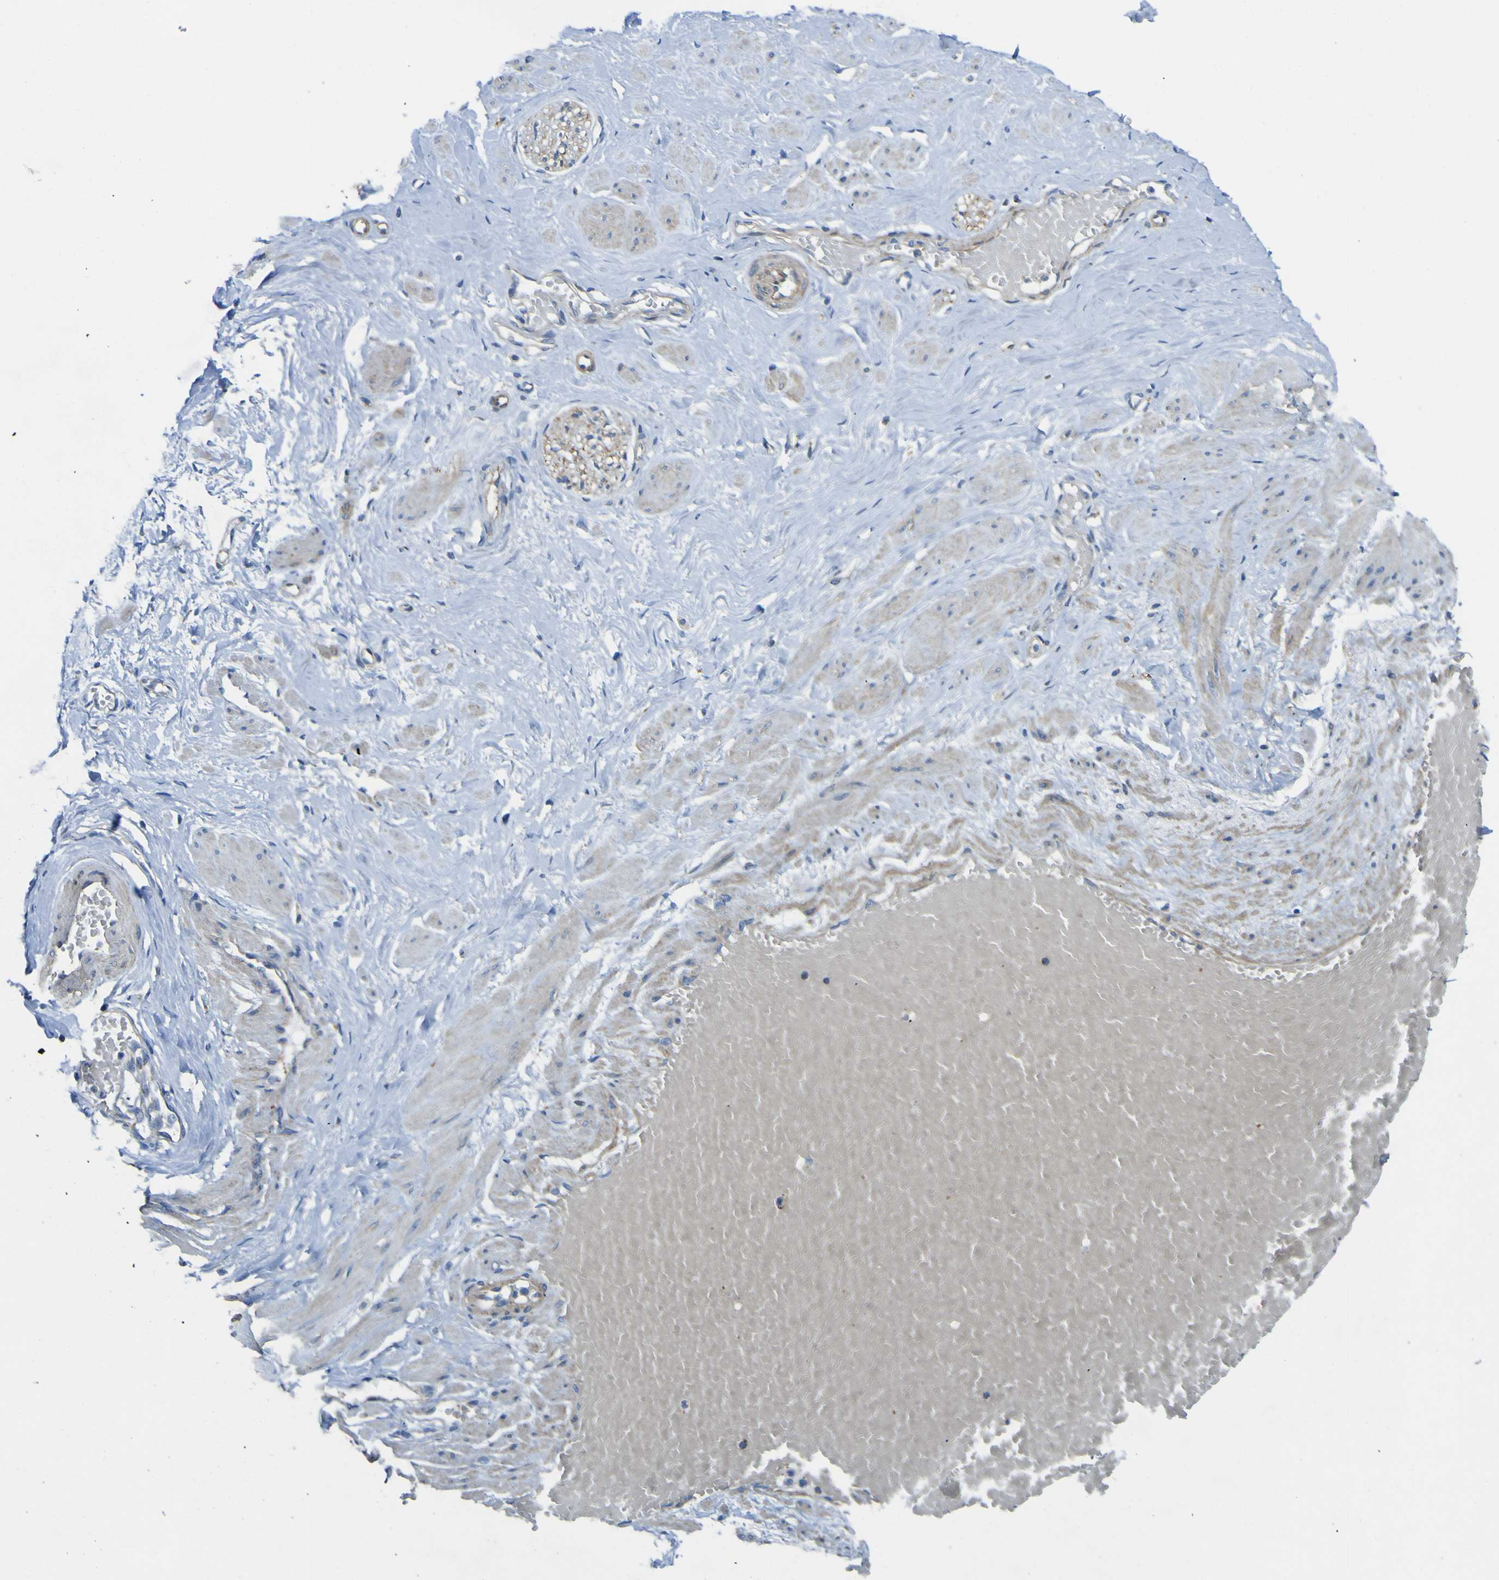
{"staining": {"intensity": "negative", "quantity": "none", "location": "none"}, "tissue": "adipose tissue", "cell_type": "Adipocytes", "image_type": "normal", "snomed": [{"axis": "morphology", "description": "Normal tissue, NOS"}, {"axis": "topography", "description": "Soft tissue"}, {"axis": "topography", "description": "Vascular tissue"}], "caption": "The micrograph shows no staining of adipocytes in normal adipose tissue. (Stains: DAB (3,3'-diaminobenzidine) IHC with hematoxylin counter stain, Microscopy: brightfield microscopy at high magnification).", "gene": "ALDH18A1", "patient": {"sex": "female", "age": 35}}